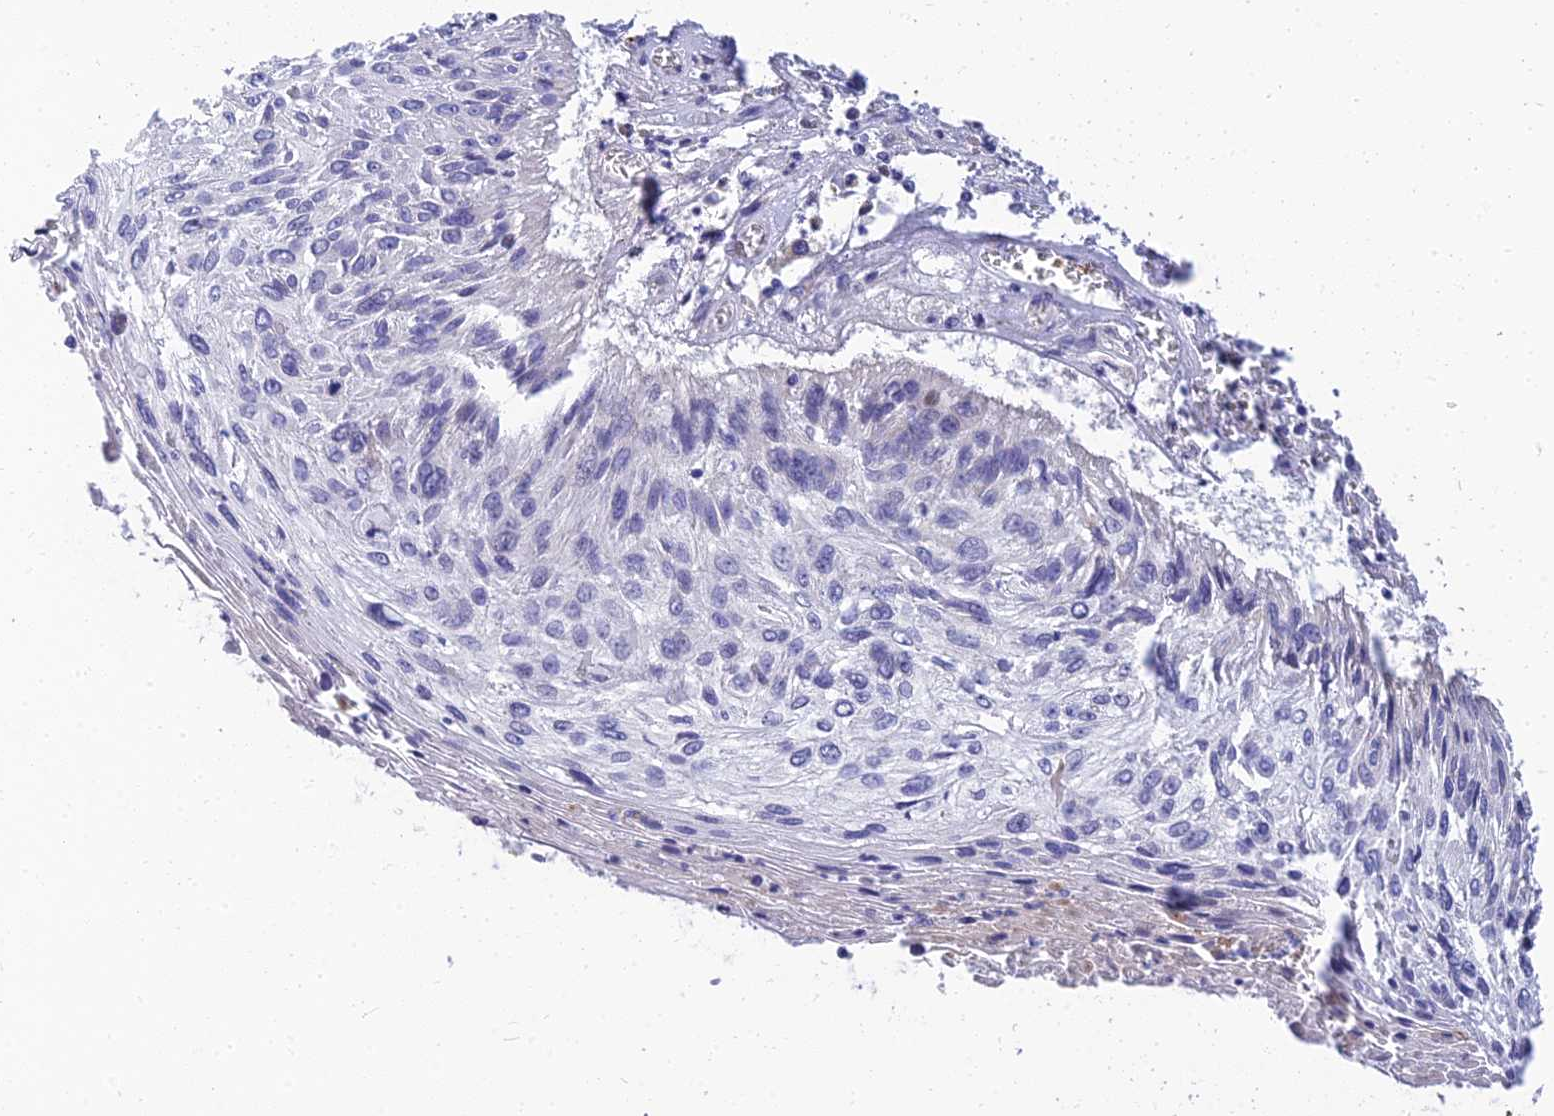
{"staining": {"intensity": "negative", "quantity": "none", "location": "none"}, "tissue": "cervical cancer", "cell_type": "Tumor cells", "image_type": "cancer", "snomed": [{"axis": "morphology", "description": "Squamous cell carcinoma, NOS"}, {"axis": "topography", "description": "Cervix"}], "caption": "Immunohistochemical staining of cervical cancer (squamous cell carcinoma) reveals no significant staining in tumor cells. (DAB immunohistochemistry (IHC) with hematoxylin counter stain).", "gene": "ANKS4B", "patient": {"sex": "female", "age": 51}}